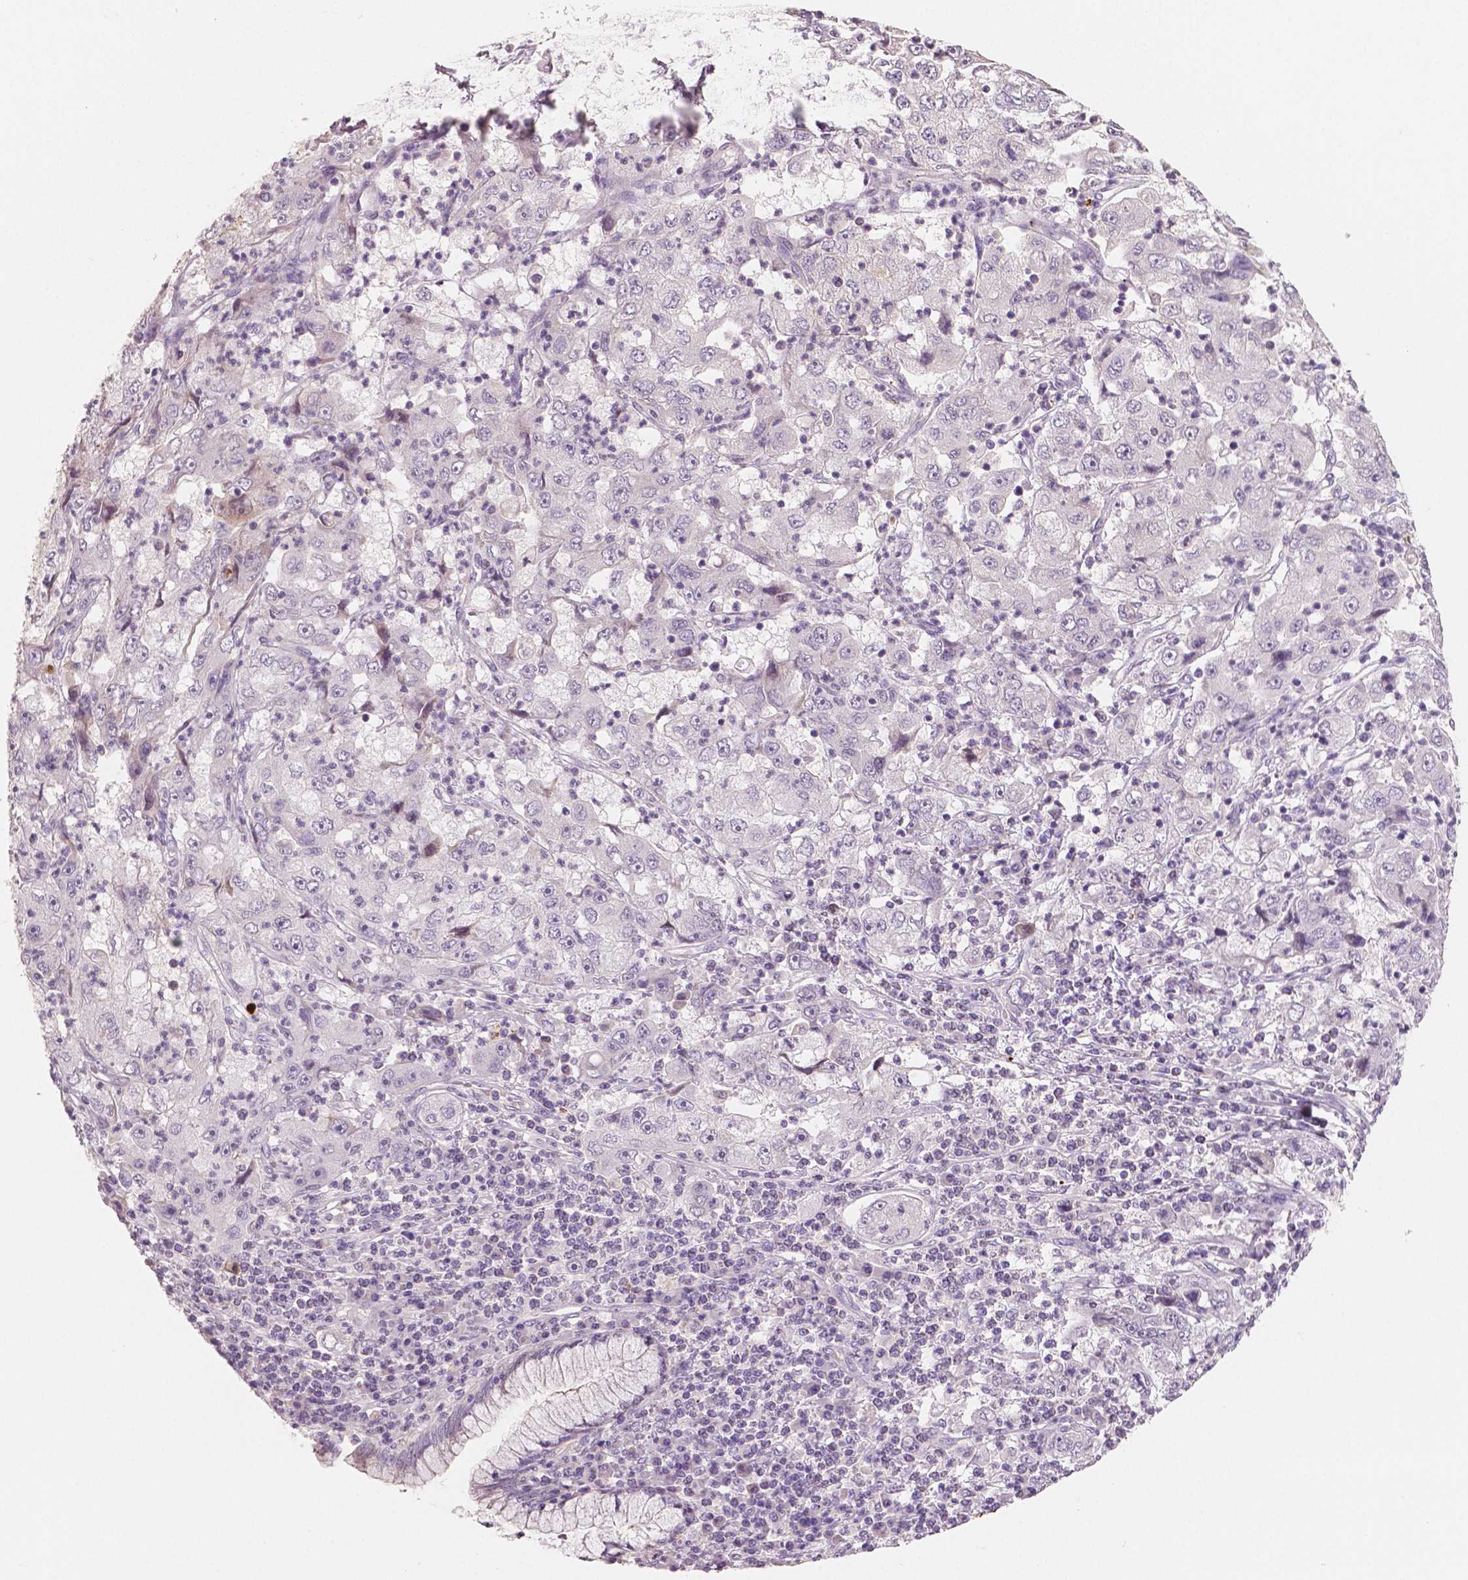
{"staining": {"intensity": "negative", "quantity": "none", "location": "none"}, "tissue": "cervical cancer", "cell_type": "Tumor cells", "image_type": "cancer", "snomed": [{"axis": "morphology", "description": "Squamous cell carcinoma, NOS"}, {"axis": "topography", "description": "Cervix"}], "caption": "High power microscopy histopathology image of an IHC histopathology image of cervical squamous cell carcinoma, revealing no significant positivity in tumor cells. (DAB immunohistochemistry, high magnification).", "gene": "APOA4", "patient": {"sex": "female", "age": 36}}